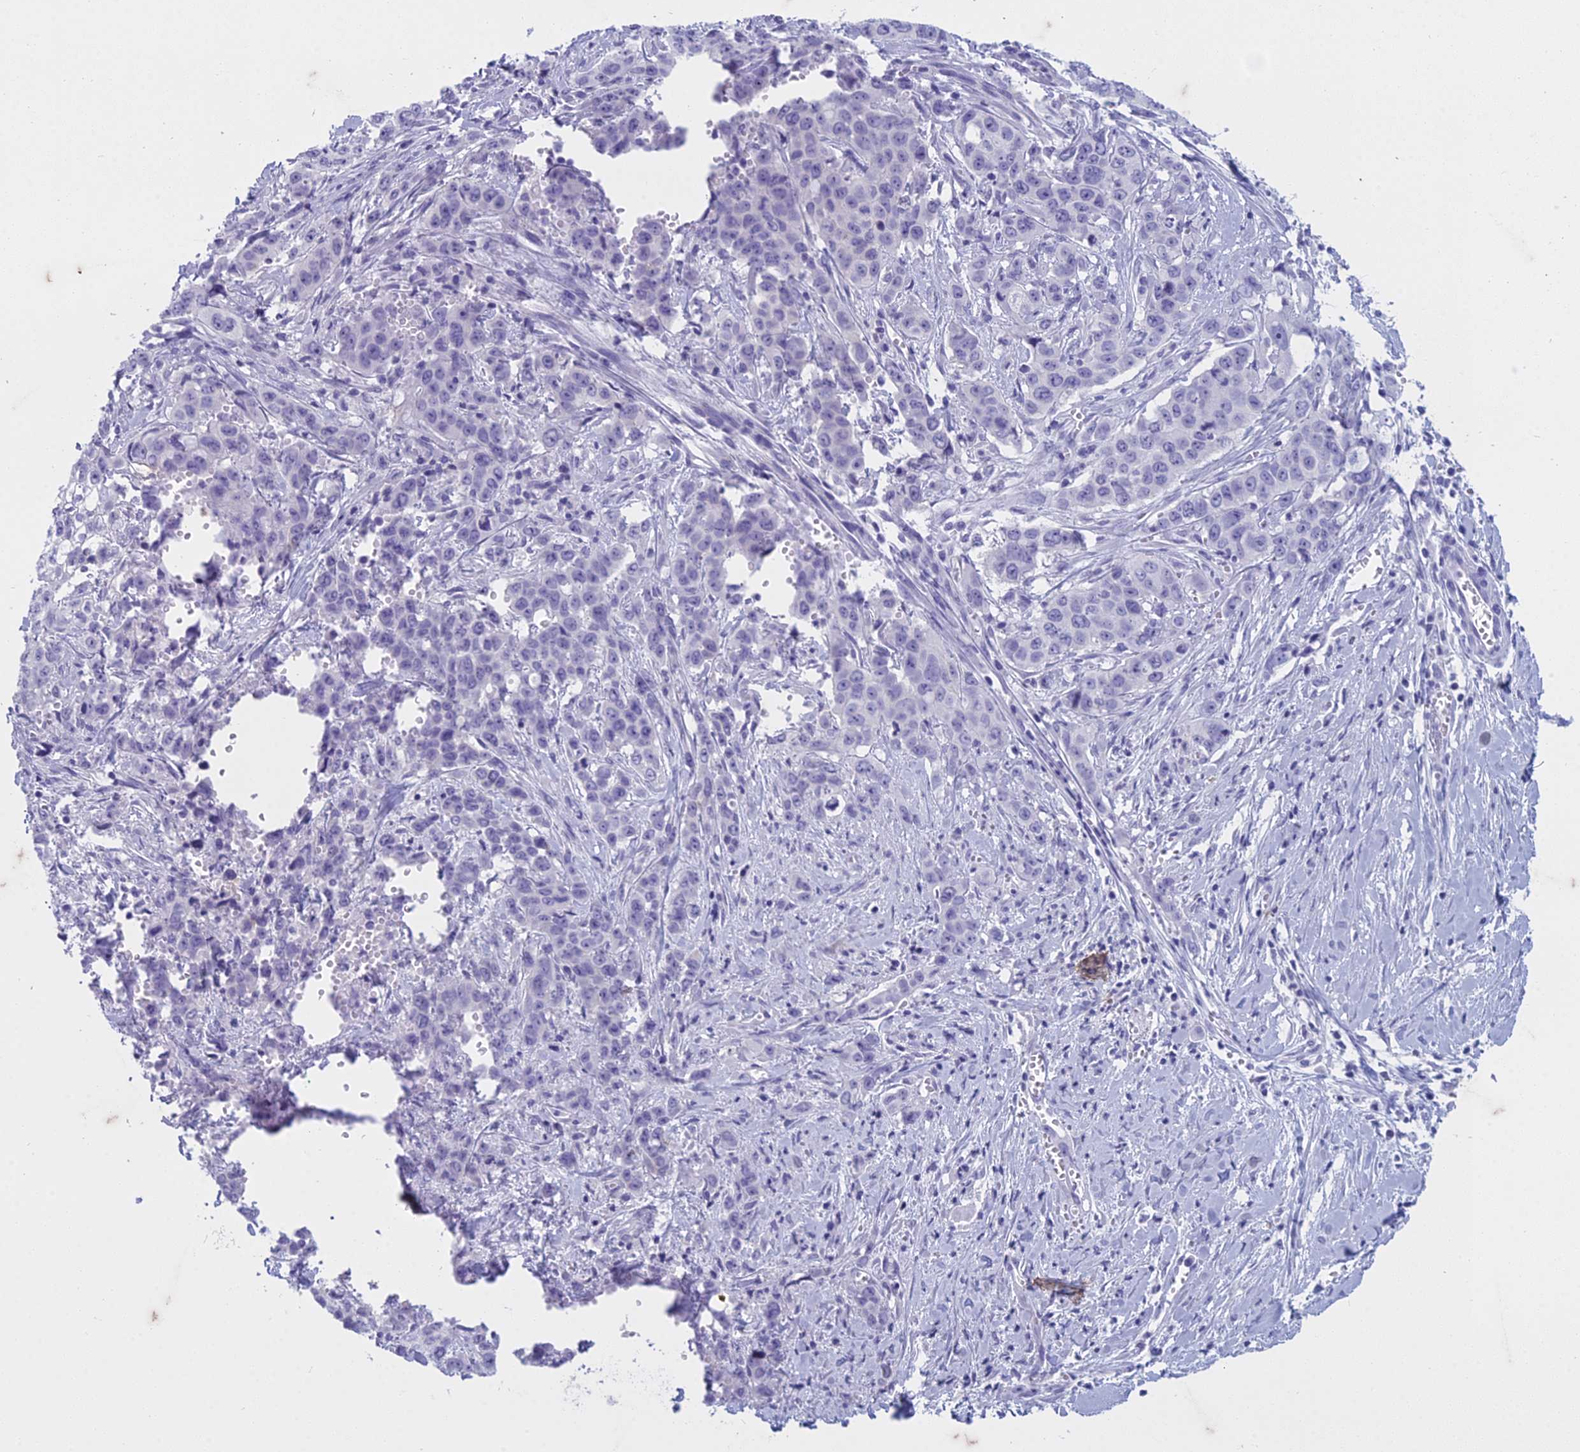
{"staining": {"intensity": "negative", "quantity": "none", "location": "none"}, "tissue": "stomach cancer", "cell_type": "Tumor cells", "image_type": "cancer", "snomed": [{"axis": "morphology", "description": "Adenocarcinoma, NOS"}, {"axis": "topography", "description": "Stomach, upper"}], "caption": "A histopathology image of human stomach cancer is negative for staining in tumor cells.", "gene": "HMGB4", "patient": {"sex": "male", "age": 62}}